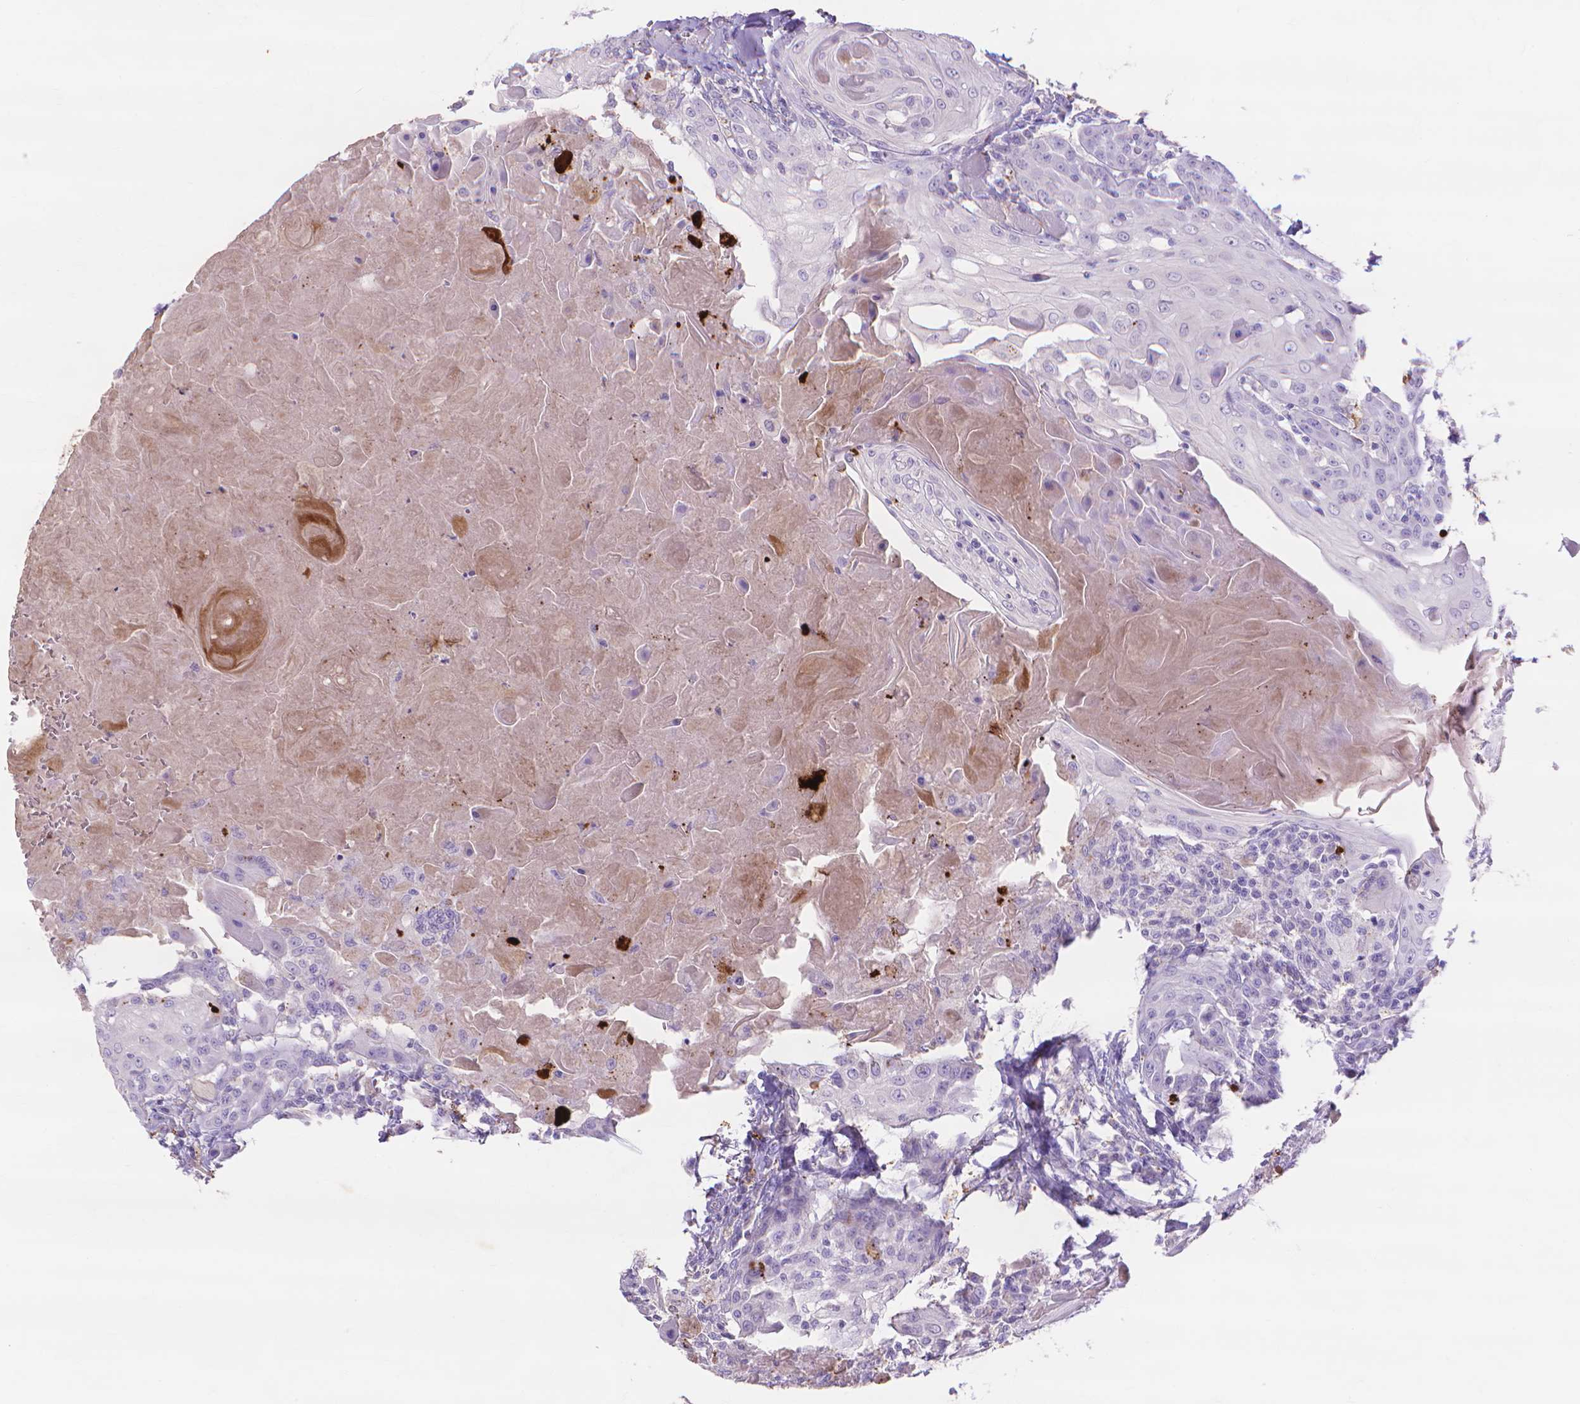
{"staining": {"intensity": "negative", "quantity": "none", "location": "none"}, "tissue": "head and neck cancer", "cell_type": "Tumor cells", "image_type": "cancer", "snomed": [{"axis": "morphology", "description": "Squamous cell carcinoma, NOS"}, {"axis": "topography", "description": "Head-Neck"}], "caption": "Immunohistochemistry photomicrograph of human head and neck squamous cell carcinoma stained for a protein (brown), which shows no staining in tumor cells. (Stains: DAB (3,3'-diaminobenzidine) immunohistochemistry with hematoxylin counter stain, Microscopy: brightfield microscopy at high magnification).", "gene": "MMP11", "patient": {"sex": "female", "age": 80}}